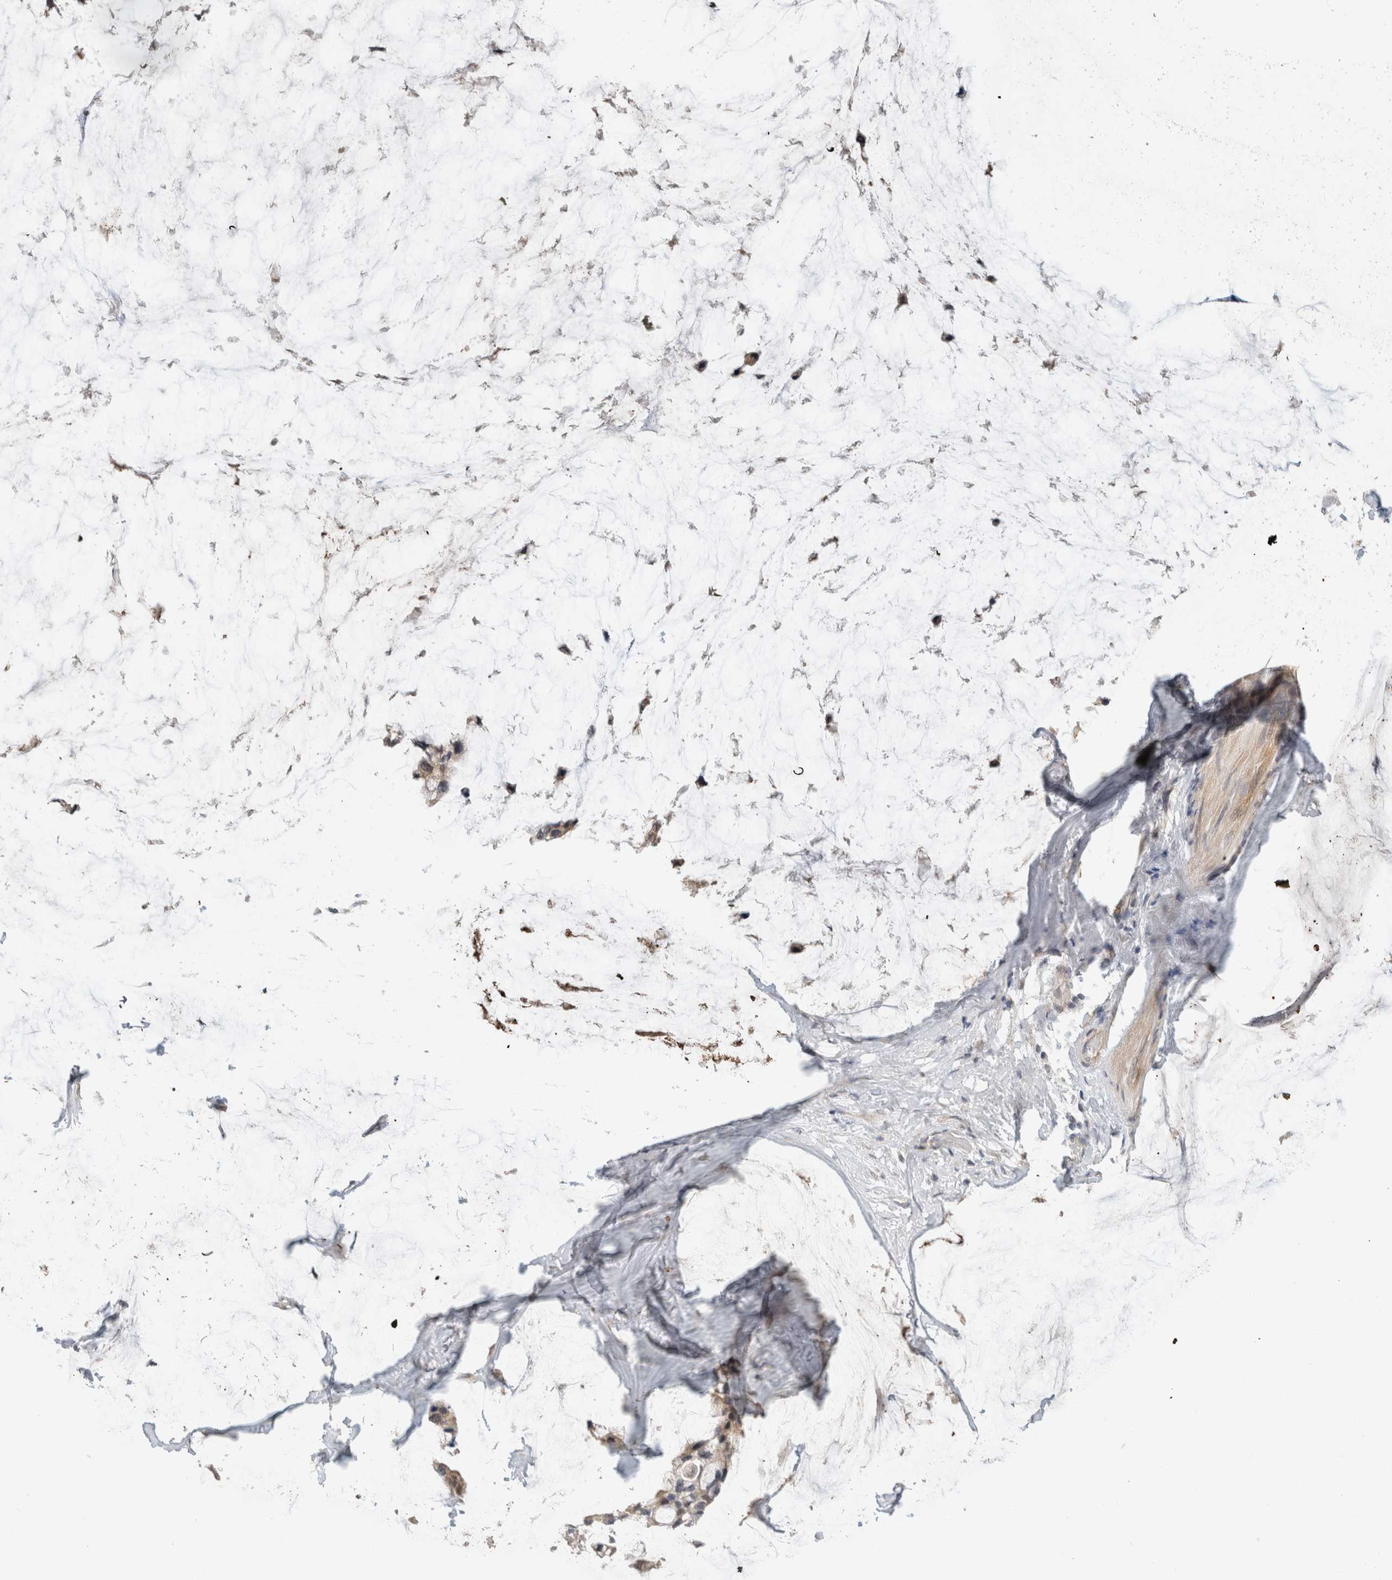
{"staining": {"intensity": "weak", "quantity": "25%-75%", "location": "cytoplasmic/membranous"}, "tissue": "ovarian cancer", "cell_type": "Tumor cells", "image_type": "cancer", "snomed": [{"axis": "morphology", "description": "Cystadenocarcinoma, mucinous, NOS"}, {"axis": "topography", "description": "Ovary"}], "caption": "An immunohistochemistry micrograph of neoplastic tissue is shown. Protein staining in brown shows weak cytoplasmic/membranous positivity in ovarian cancer within tumor cells.", "gene": "ERCC6L2", "patient": {"sex": "female", "age": 39}}